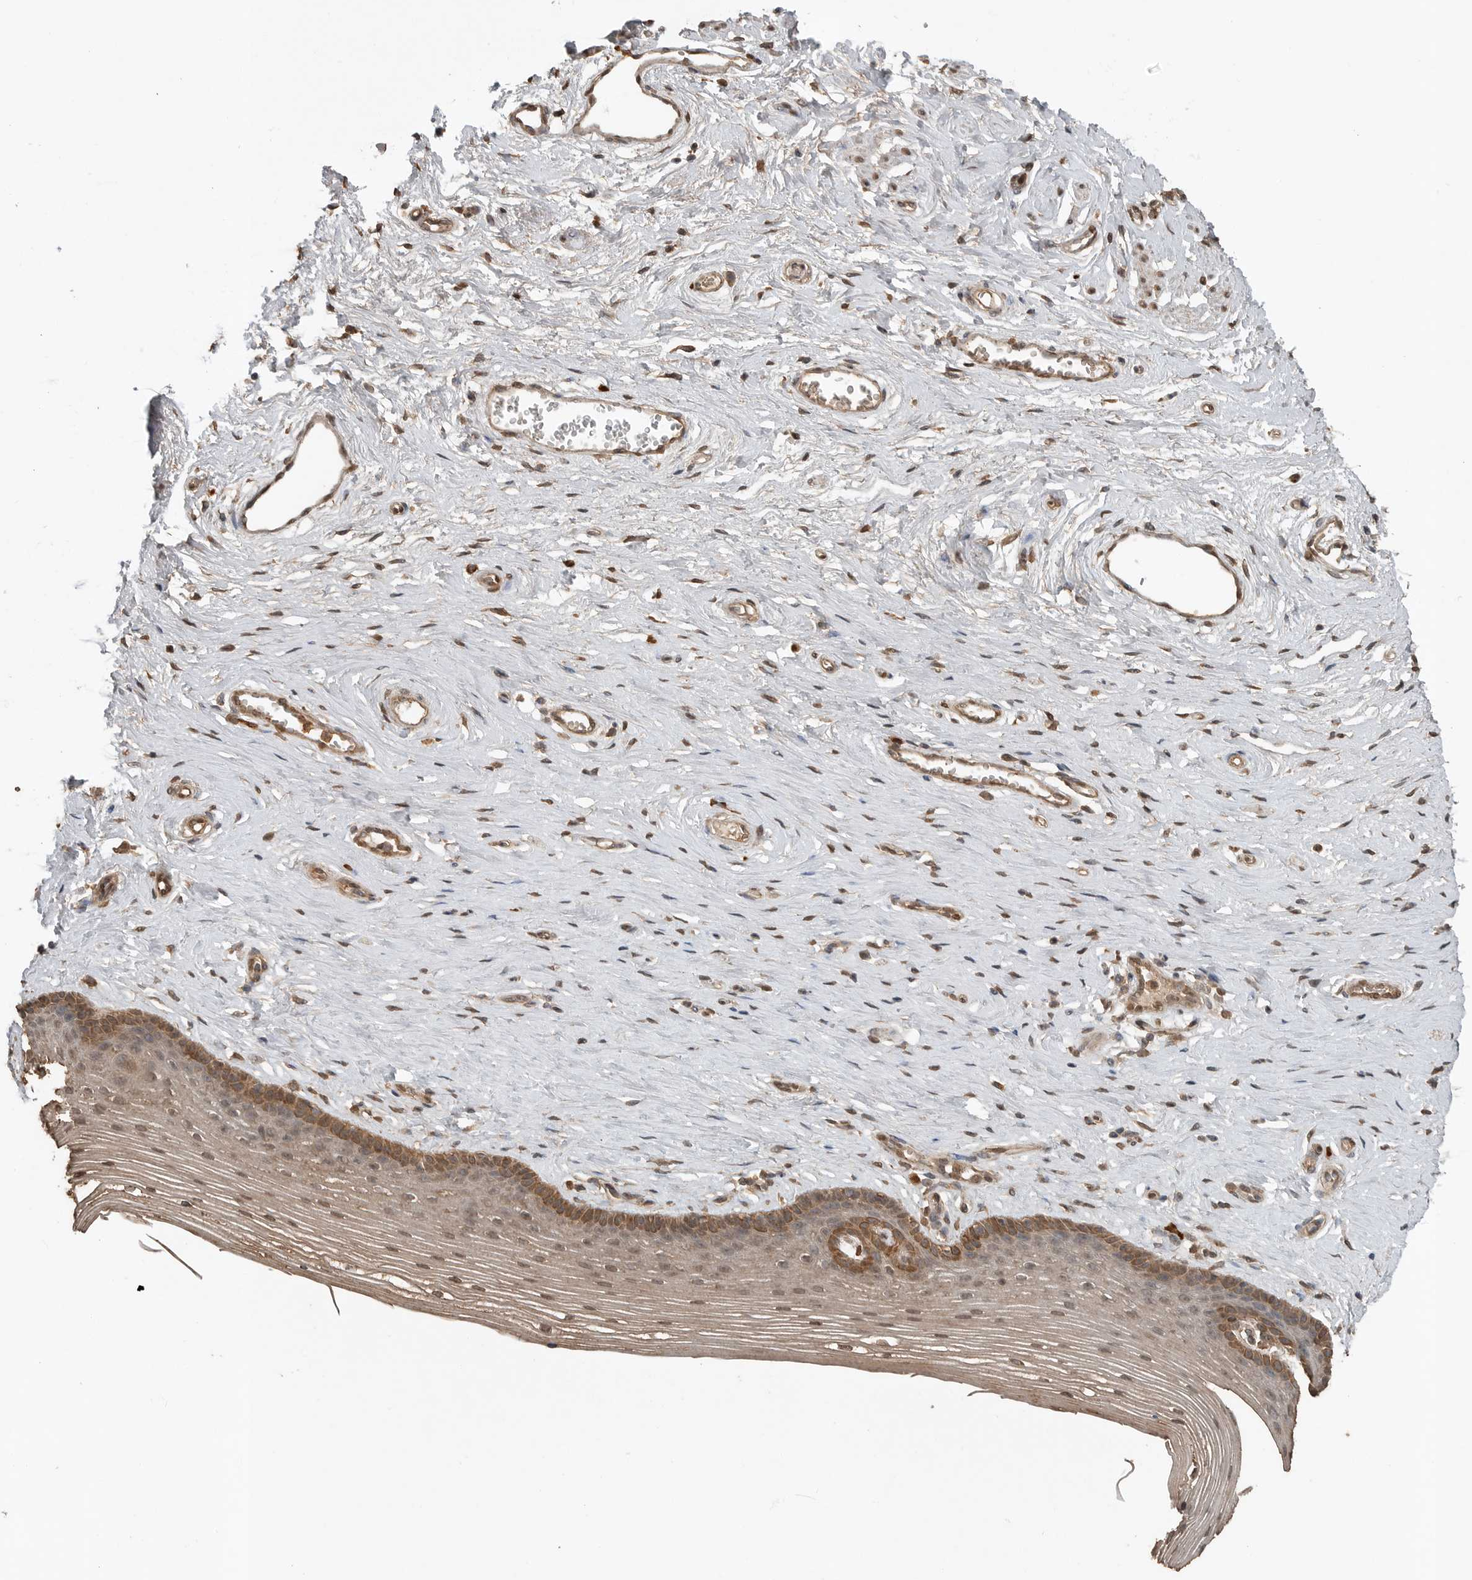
{"staining": {"intensity": "moderate", "quantity": ">75%", "location": "cytoplasmic/membranous,nuclear"}, "tissue": "vagina", "cell_type": "Squamous epithelial cells", "image_type": "normal", "snomed": [{"axis": "morphology", "description": "Normal tissue, NOS"}, {"axis": "topography", "description": "Vagina"}], "caption": "There is medium levels of moderate cytoplasmic/membranous,nuclear expression in squamous epithelial cells of normal vagina, as demonstrated by immunohistochemical staining (brown color).", "gene": "BLZF1", "patient": {"sex": "female", "age": 46}}